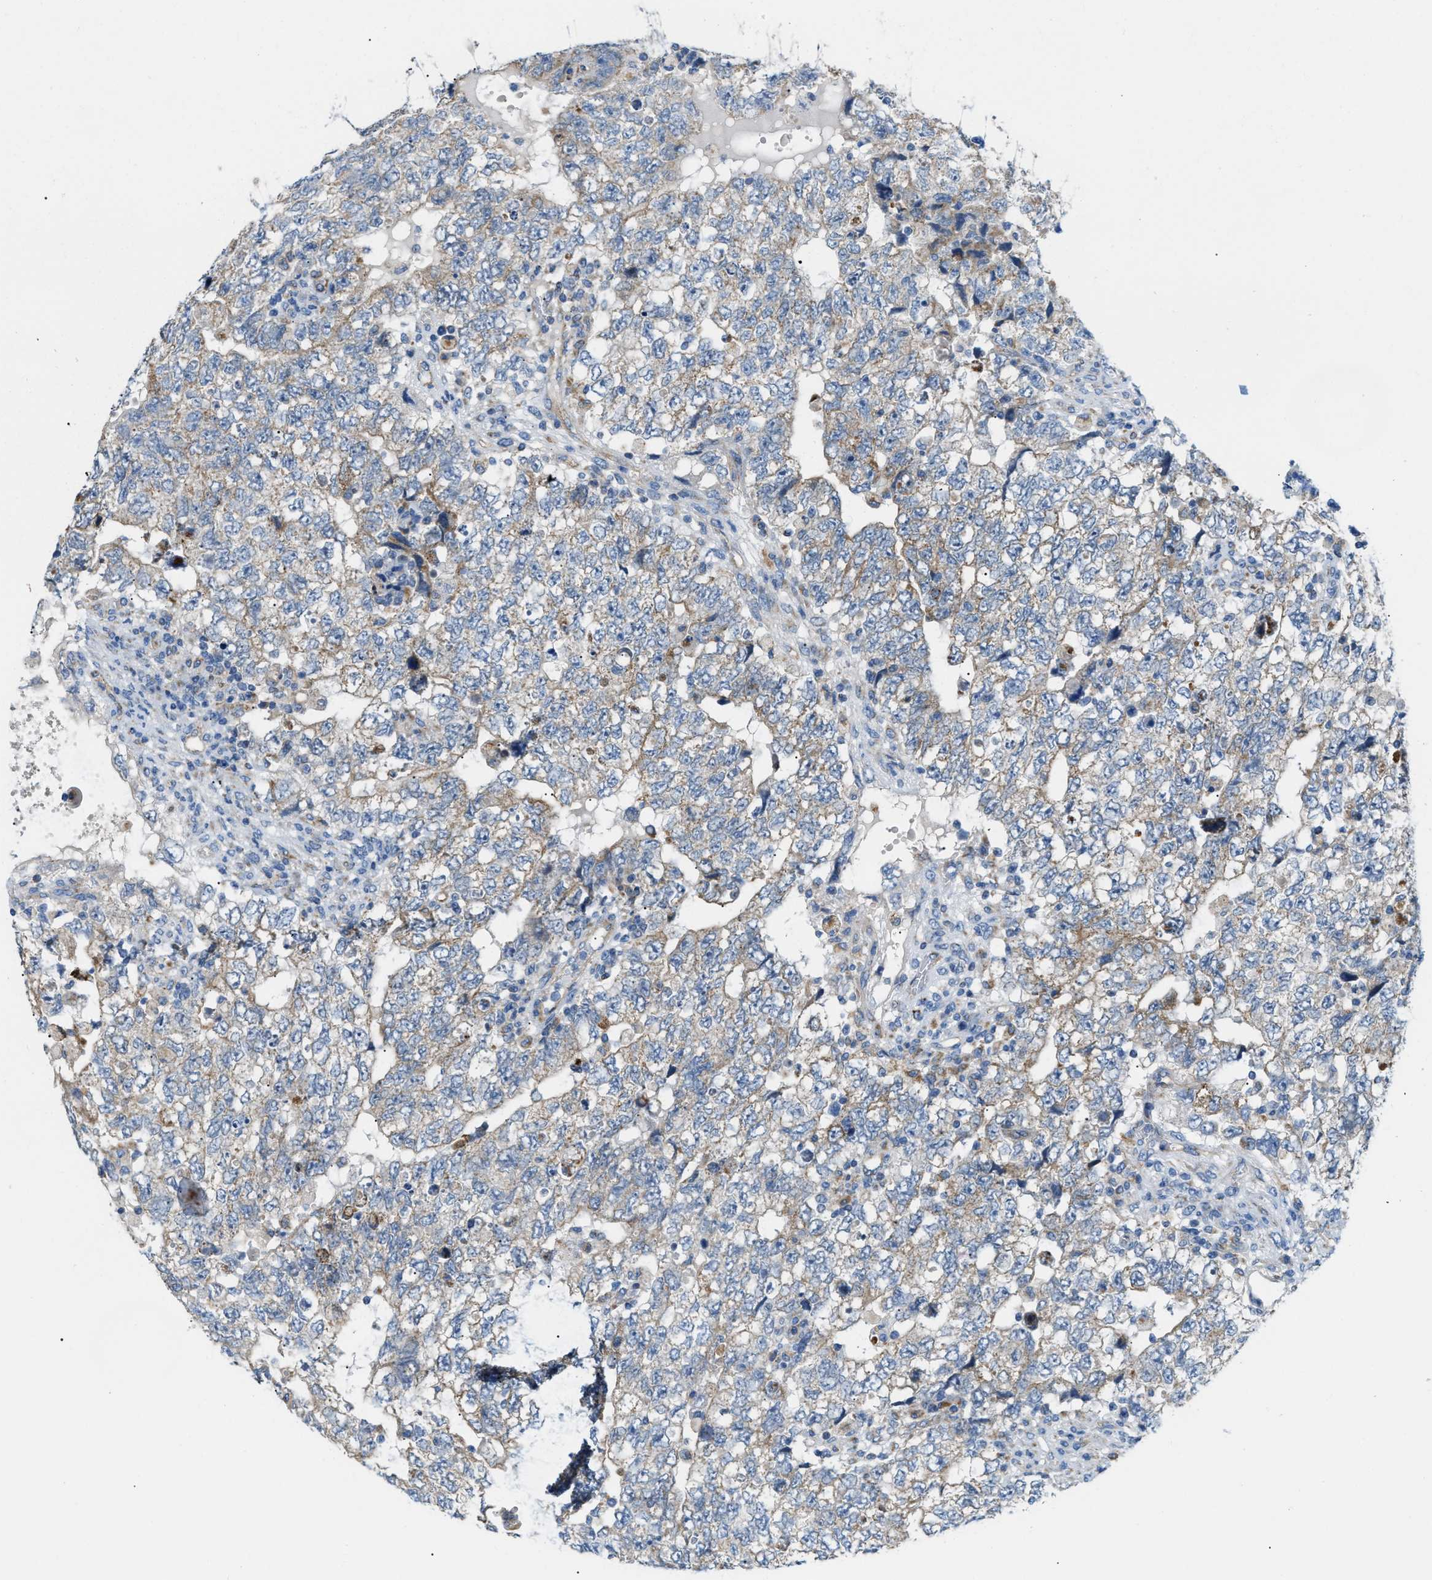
{"staining": {"intensity": "weak", "quantity": ">75%", "location": "cytoplasmic/membranous"}, "tissue": "testis cancer", "cell_type": "Tumor cells", "image_type": "cancer", "snomed": [{"axis": "morphology", "description": "Carcinoma, Embryonal, NOS"}, {"axis": "topography", "description": "Testis"}], "caption": "This histopathology image demonstrates immunohistochemistry (IHC) staining of testis embryonal carcinoma, with low weak cytoplasmic/membranous staining in about >75% of tumor cells.", "gene": "JADE1", "patient": {"sex": "male", "age": 36}}